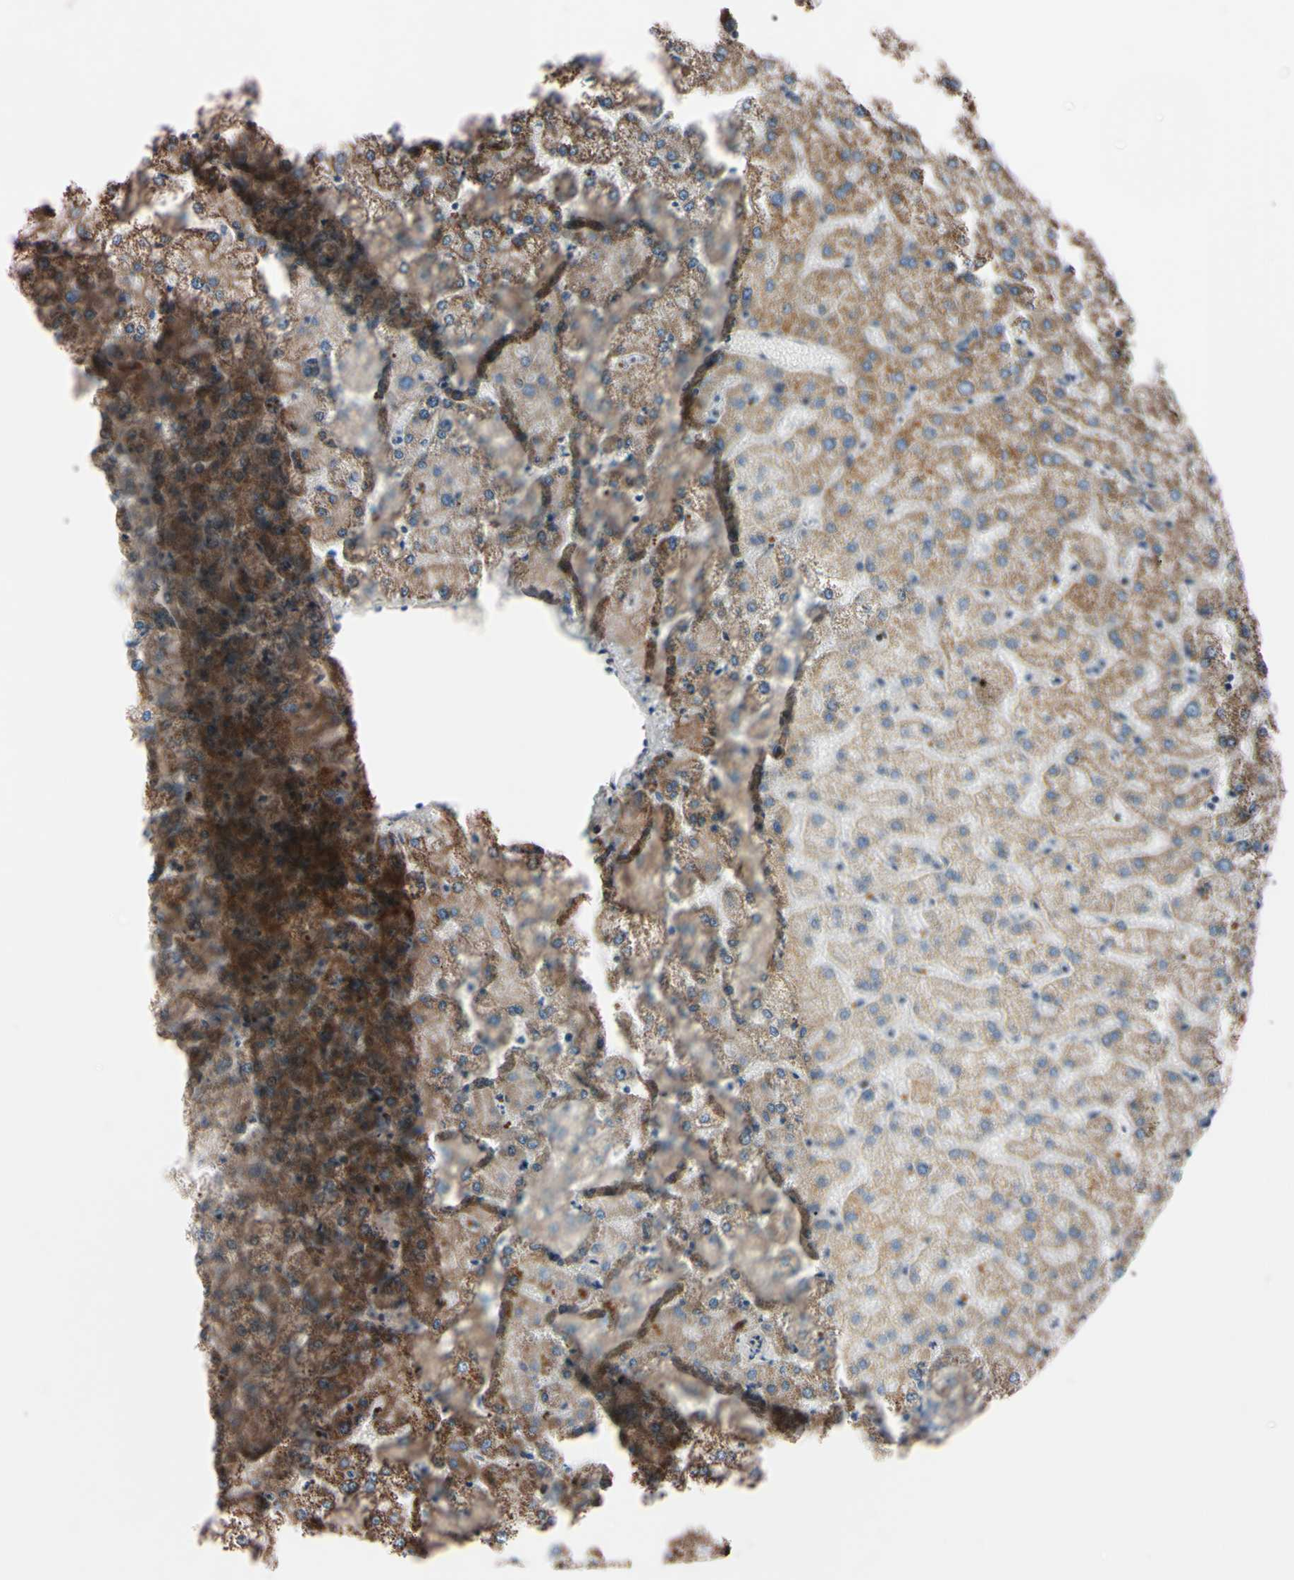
{"staining": {"intensity": "negative", "quantity": "none", "location": "none"}, "tissue": "liver", "cell_type": "Cholangiocytes", "image_type": "normal", "snomed": [{"axis": "morphology", "description": "Normal tissue, NOS"}, {"axis": "topography", "description": "Liver"}], "caption": "Cholangiocytes show no significant protein expression in benign liver. (DAB immunohistochemistry (IHC) with hematoxylin counter stain).", "gene": "TNFRSF1A", "patient": {"sex": "female", "age": 32}}